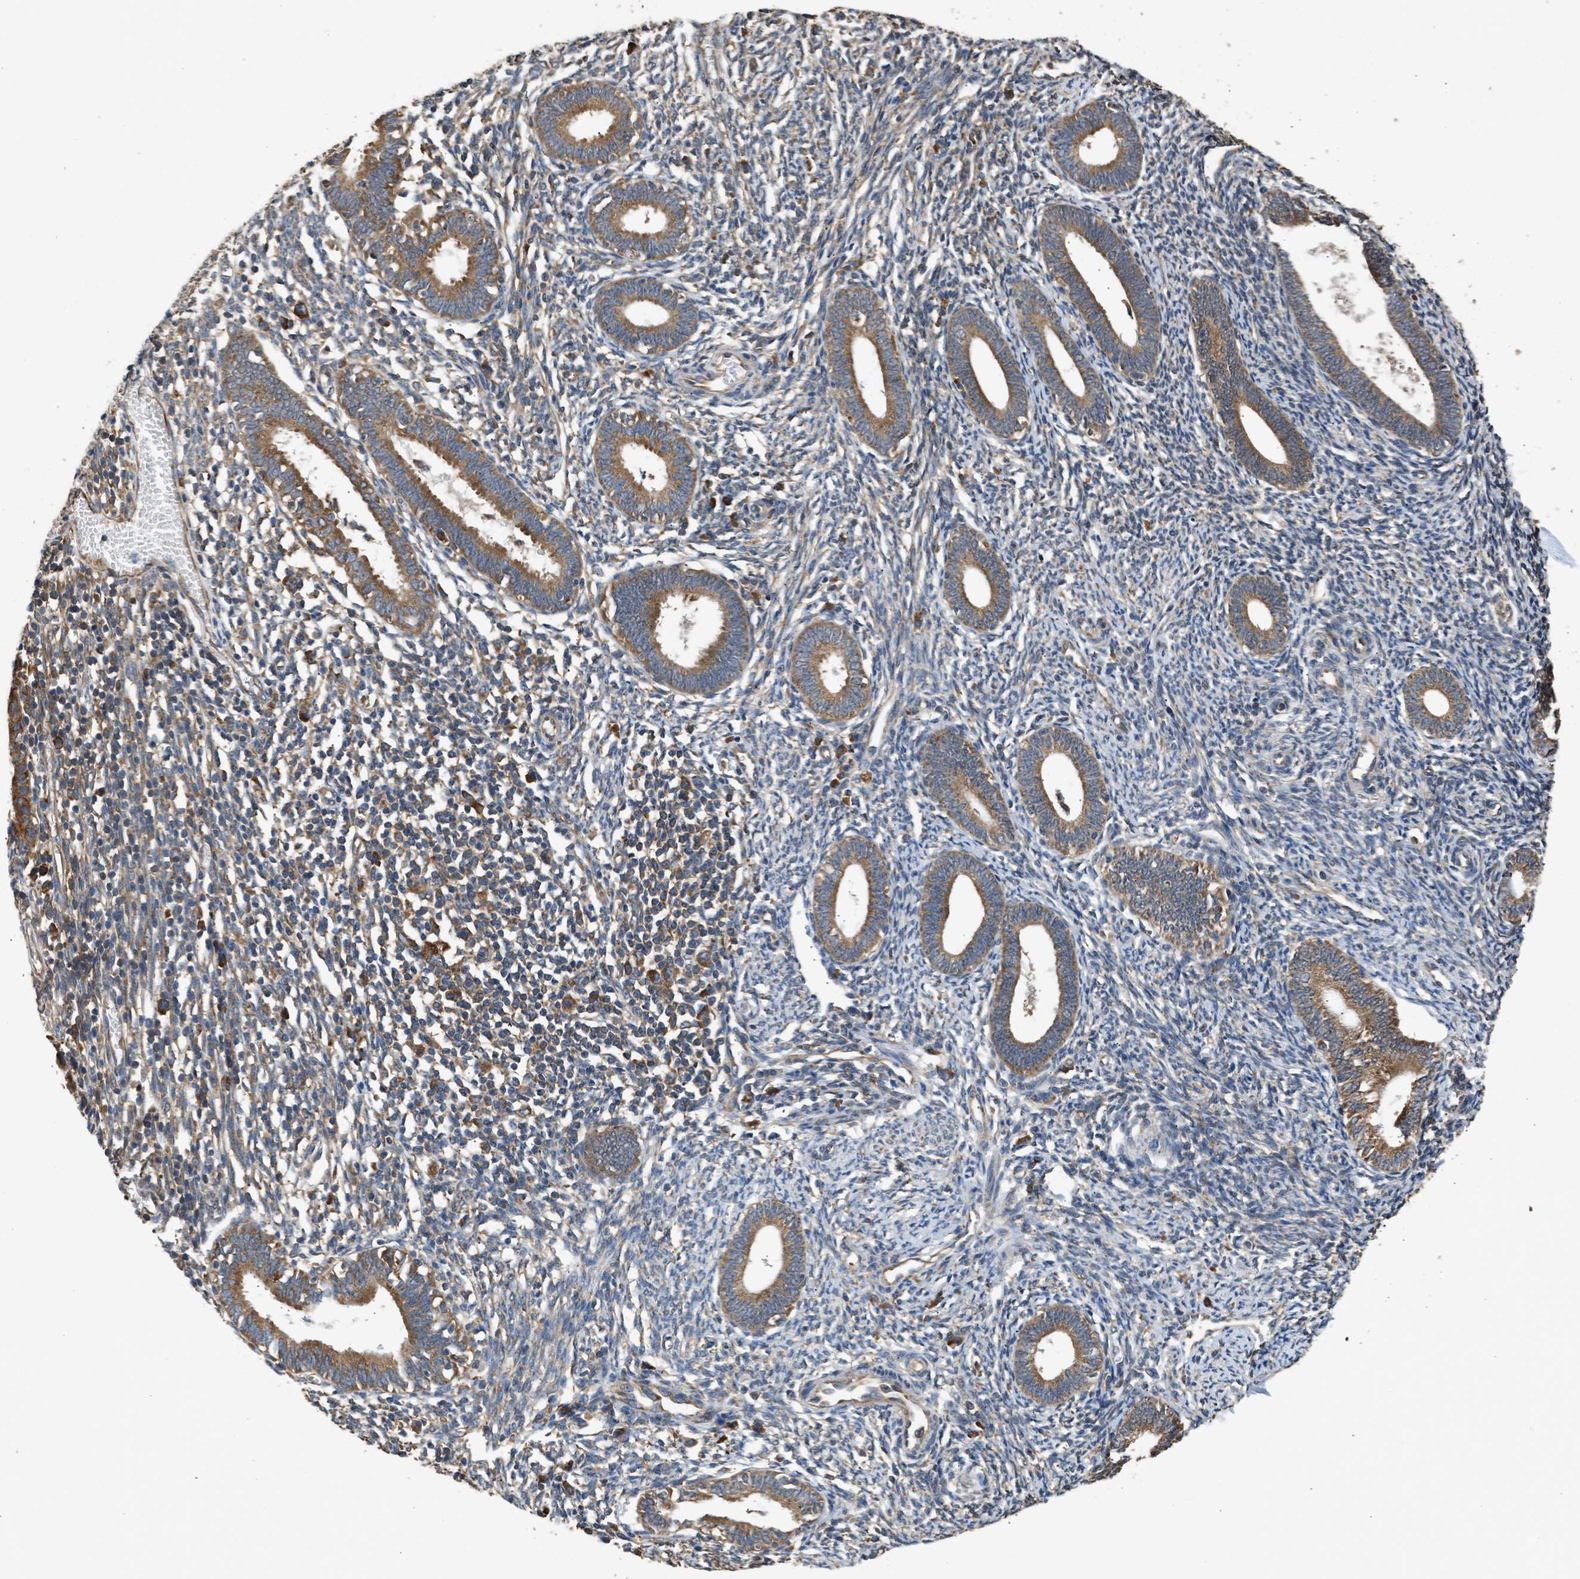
{"staining": {"intensity": "moderate", "quantity": "<25%", "location": "cytoplasmic/membranous"}, "tissue": "endometrium", "cell_type": "Cells in endometrial stroma", "image_type": "normal", "snomed": [{"axis": "morphology", "description": "Normal tissue, NOS"}, {"axis": "topography", "description": "Endometrium"}], "caption": "High-power microscopy captured an IHC image of benign endometrium, revealing moderate cytoplasmic/membranous positivity in approximately <25% of cells in endometrial stroma.", "gene": "SLC36A4", "patient": {"sex": "female", "age": 41}}